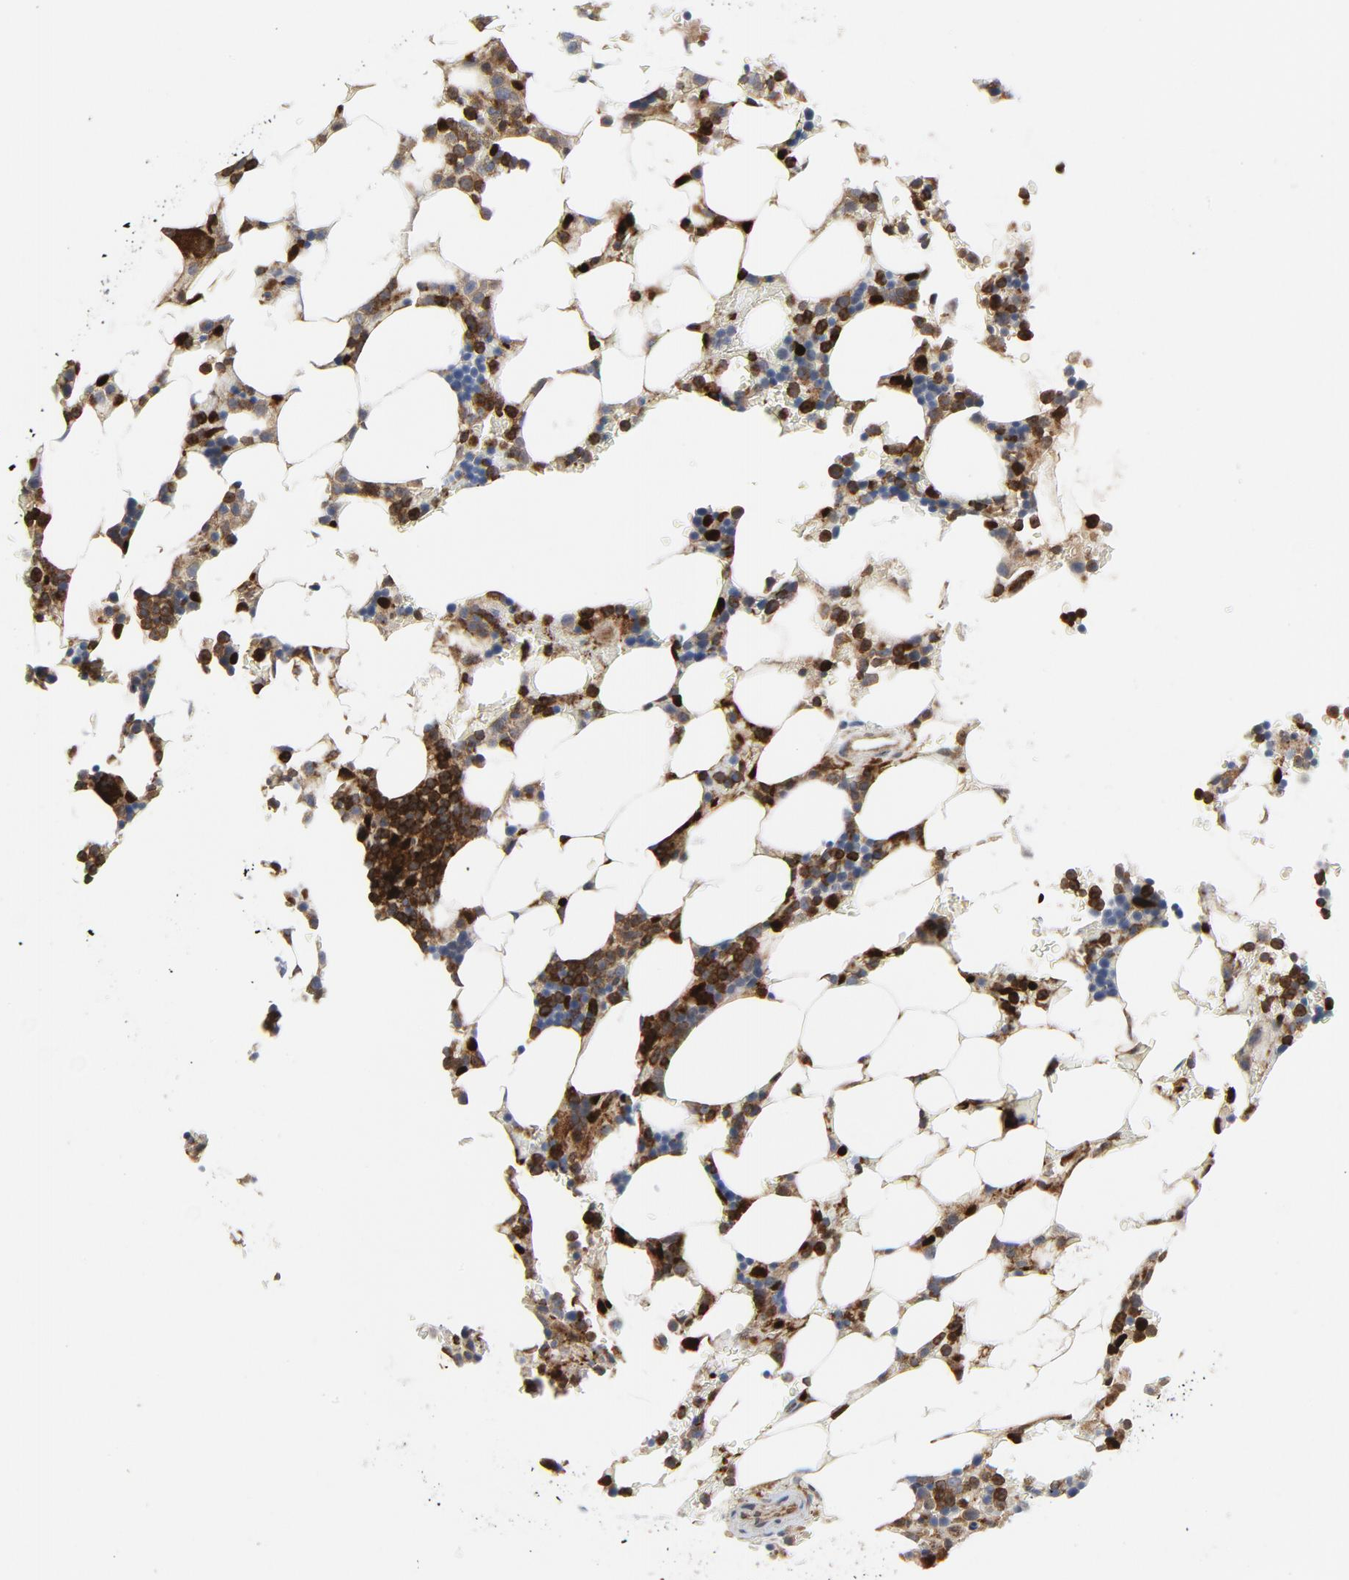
{"staining": {"intensity": "strong", "quantity": "25%-75%", "location": "cytoplasmic/membranous"}, "tissue": "bone marrow", "cell_type": "Hematopoietic cells", "image_type": "normal", "snomed": [{"axis": "morphology", "description": "Normal tissue, NOS"}, {"axis": "topography", "description": "Bone marrow"}], "caption": "Bone marrow stained for a protein reveals strong cytoplasmic/membranous positivity in hematopoietic cells.", "gene": "YES1", "patient": {"sex": "female", "age": 73}}